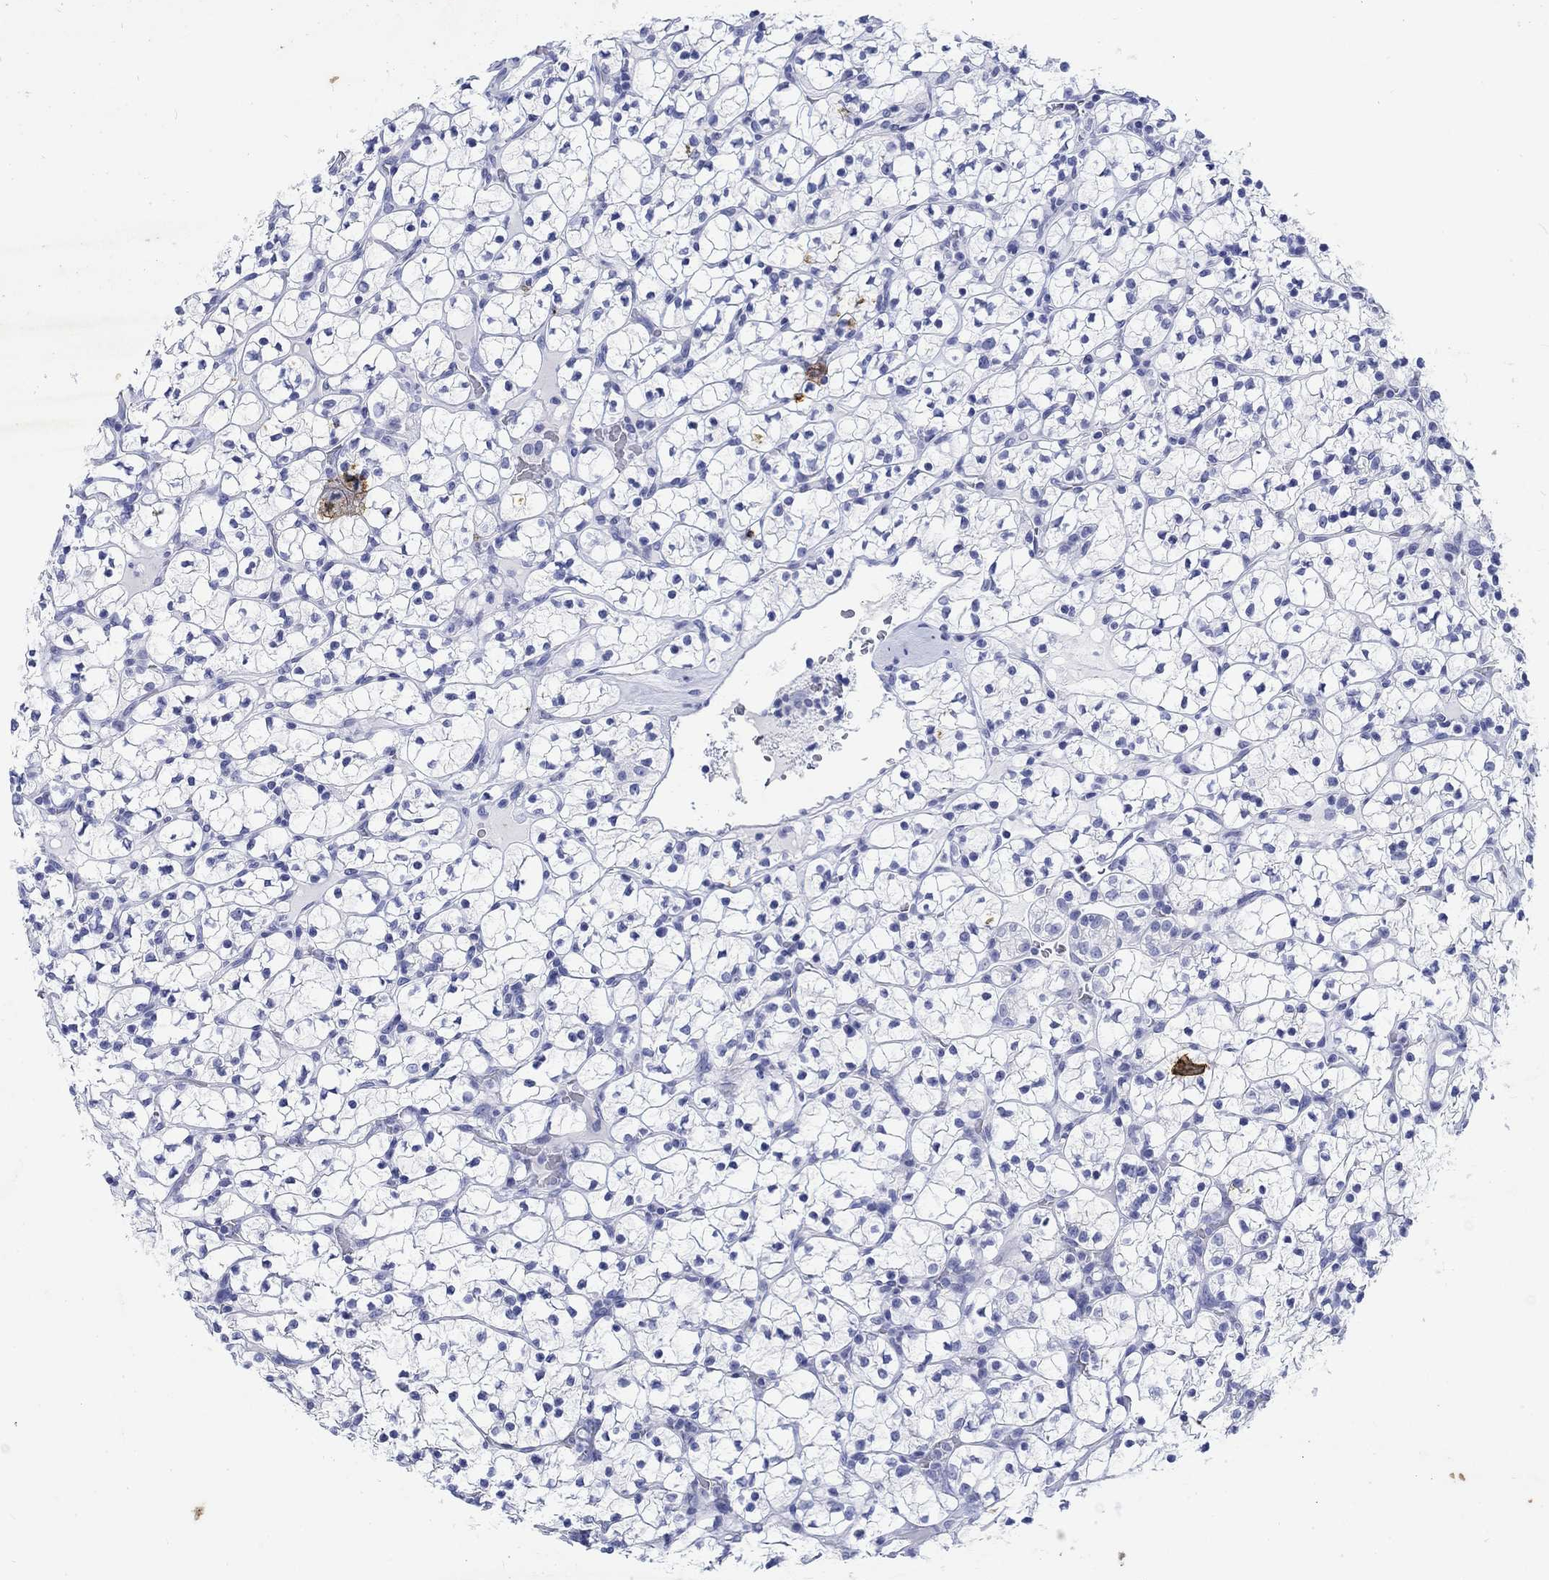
{"staining": {"intensity": "negative", "quantity": "none", "location": "none"}, "tissue": "renal cancer", "cell_type": "Tumor cells", "image_type": "cancer", "snomed": [{"axis": "morphology", "description": "Adenocarcinoma, NOS"}, {"axis": "topography", "description": "Kidney"}], "caption": "IHC of renal cancer demonstrates no expression in tumor cells.", "gene": "KRT76", "patient": {"sex": "female", "age": 89}}